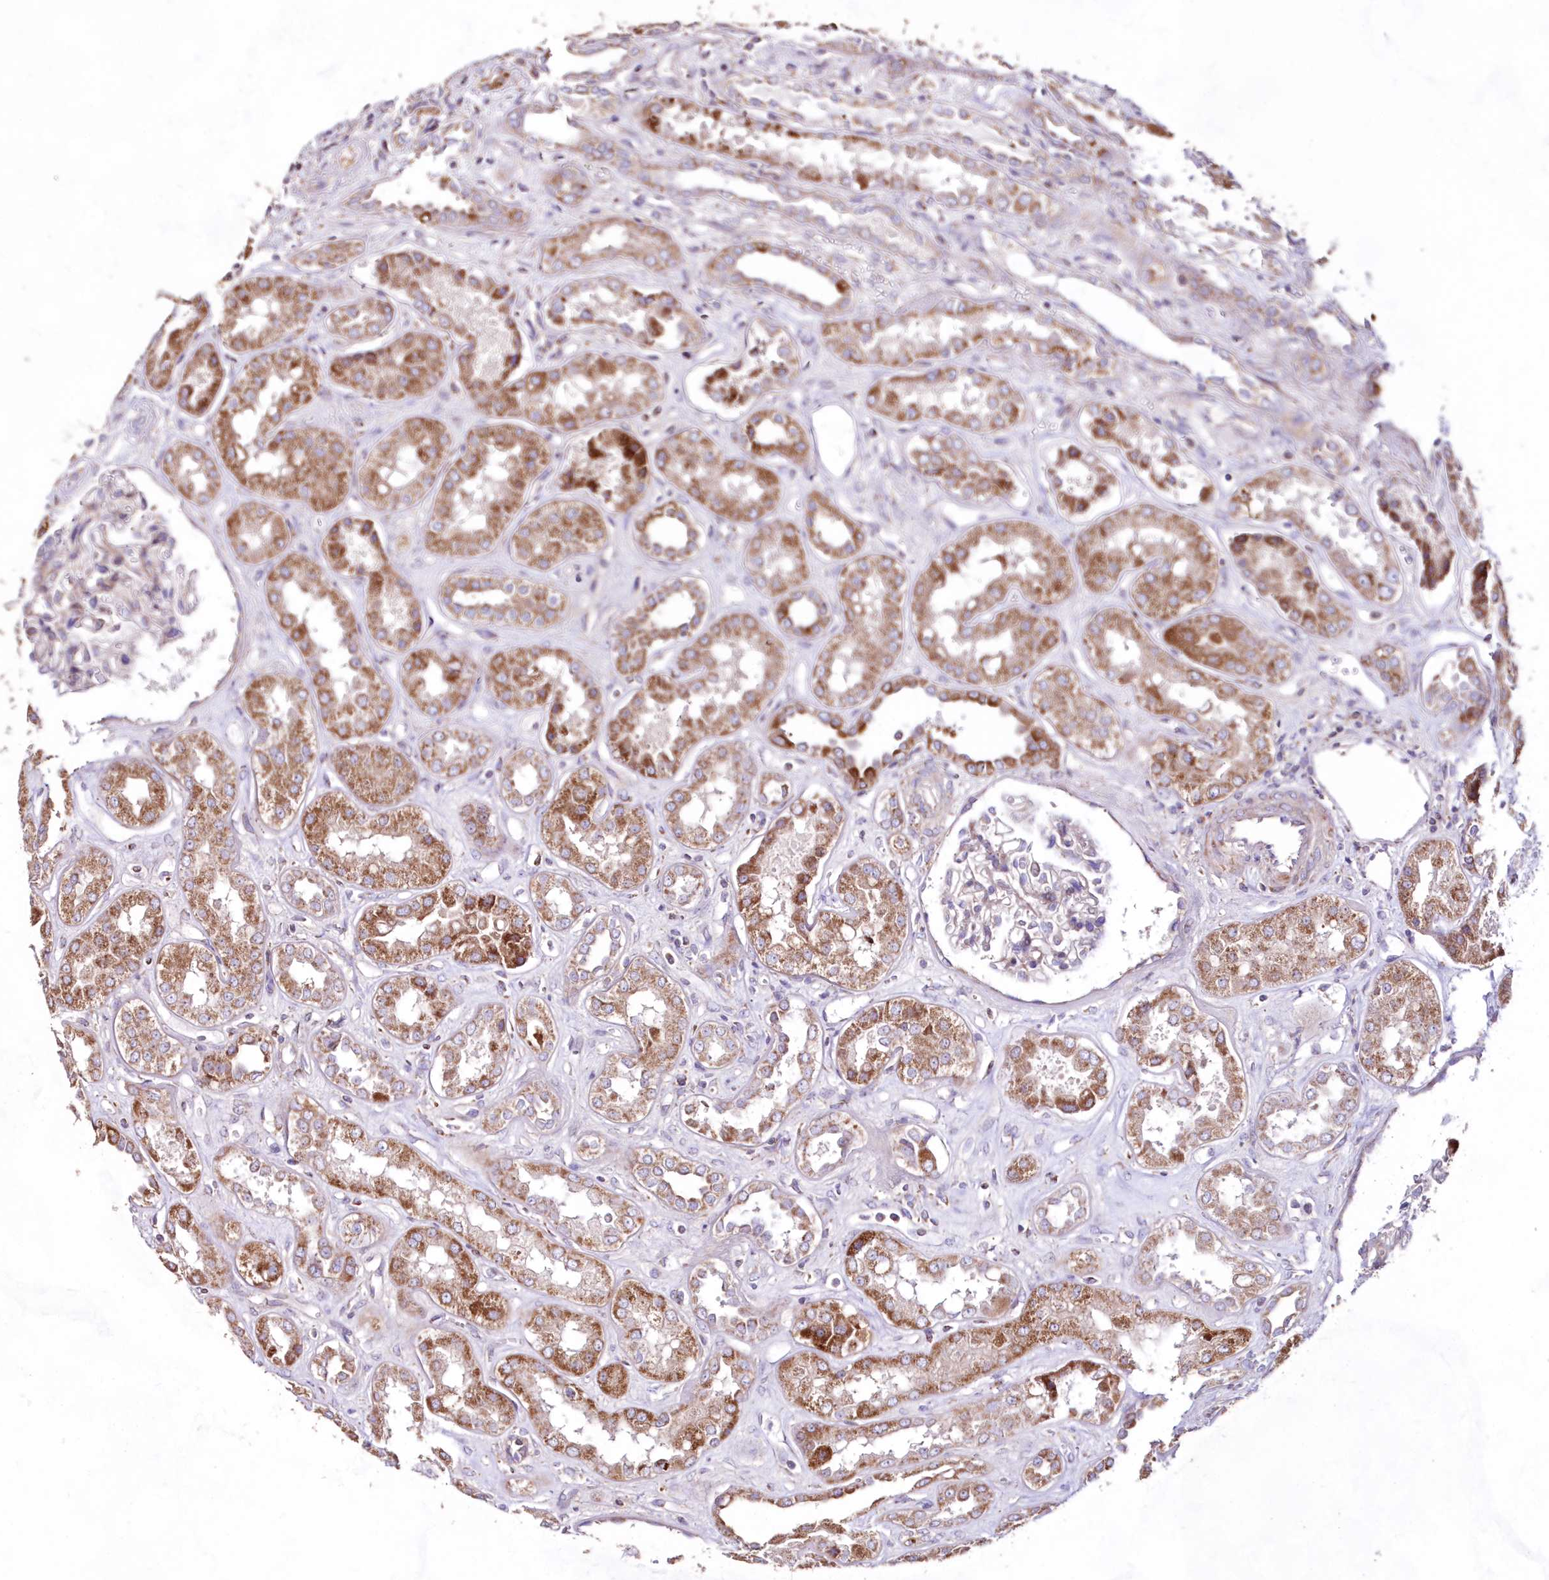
{"staining": {"intensity": "weak", "quantity": "25%-75%", "location": "cytoplasmic/membranous"}, "tissue": "kidney", "cell_type": "Cells in glomeruli", "image_type": "normal", "snomed": [{"axis": "morphology", "description": "Normal tissue, NOS"}, {"axis": "topography", "description": "Kidney"}], "caption": "Protein expression analysis of unremarkable kidney demonstrates weak cytoplasmic/membranous staining in about 25%-75% of cells in glomeruli. Ihc stains the protein in brown and the nuclei are stained blue.", "gene": "HADHB", "patient": {"sex": "male", "age": 59}}